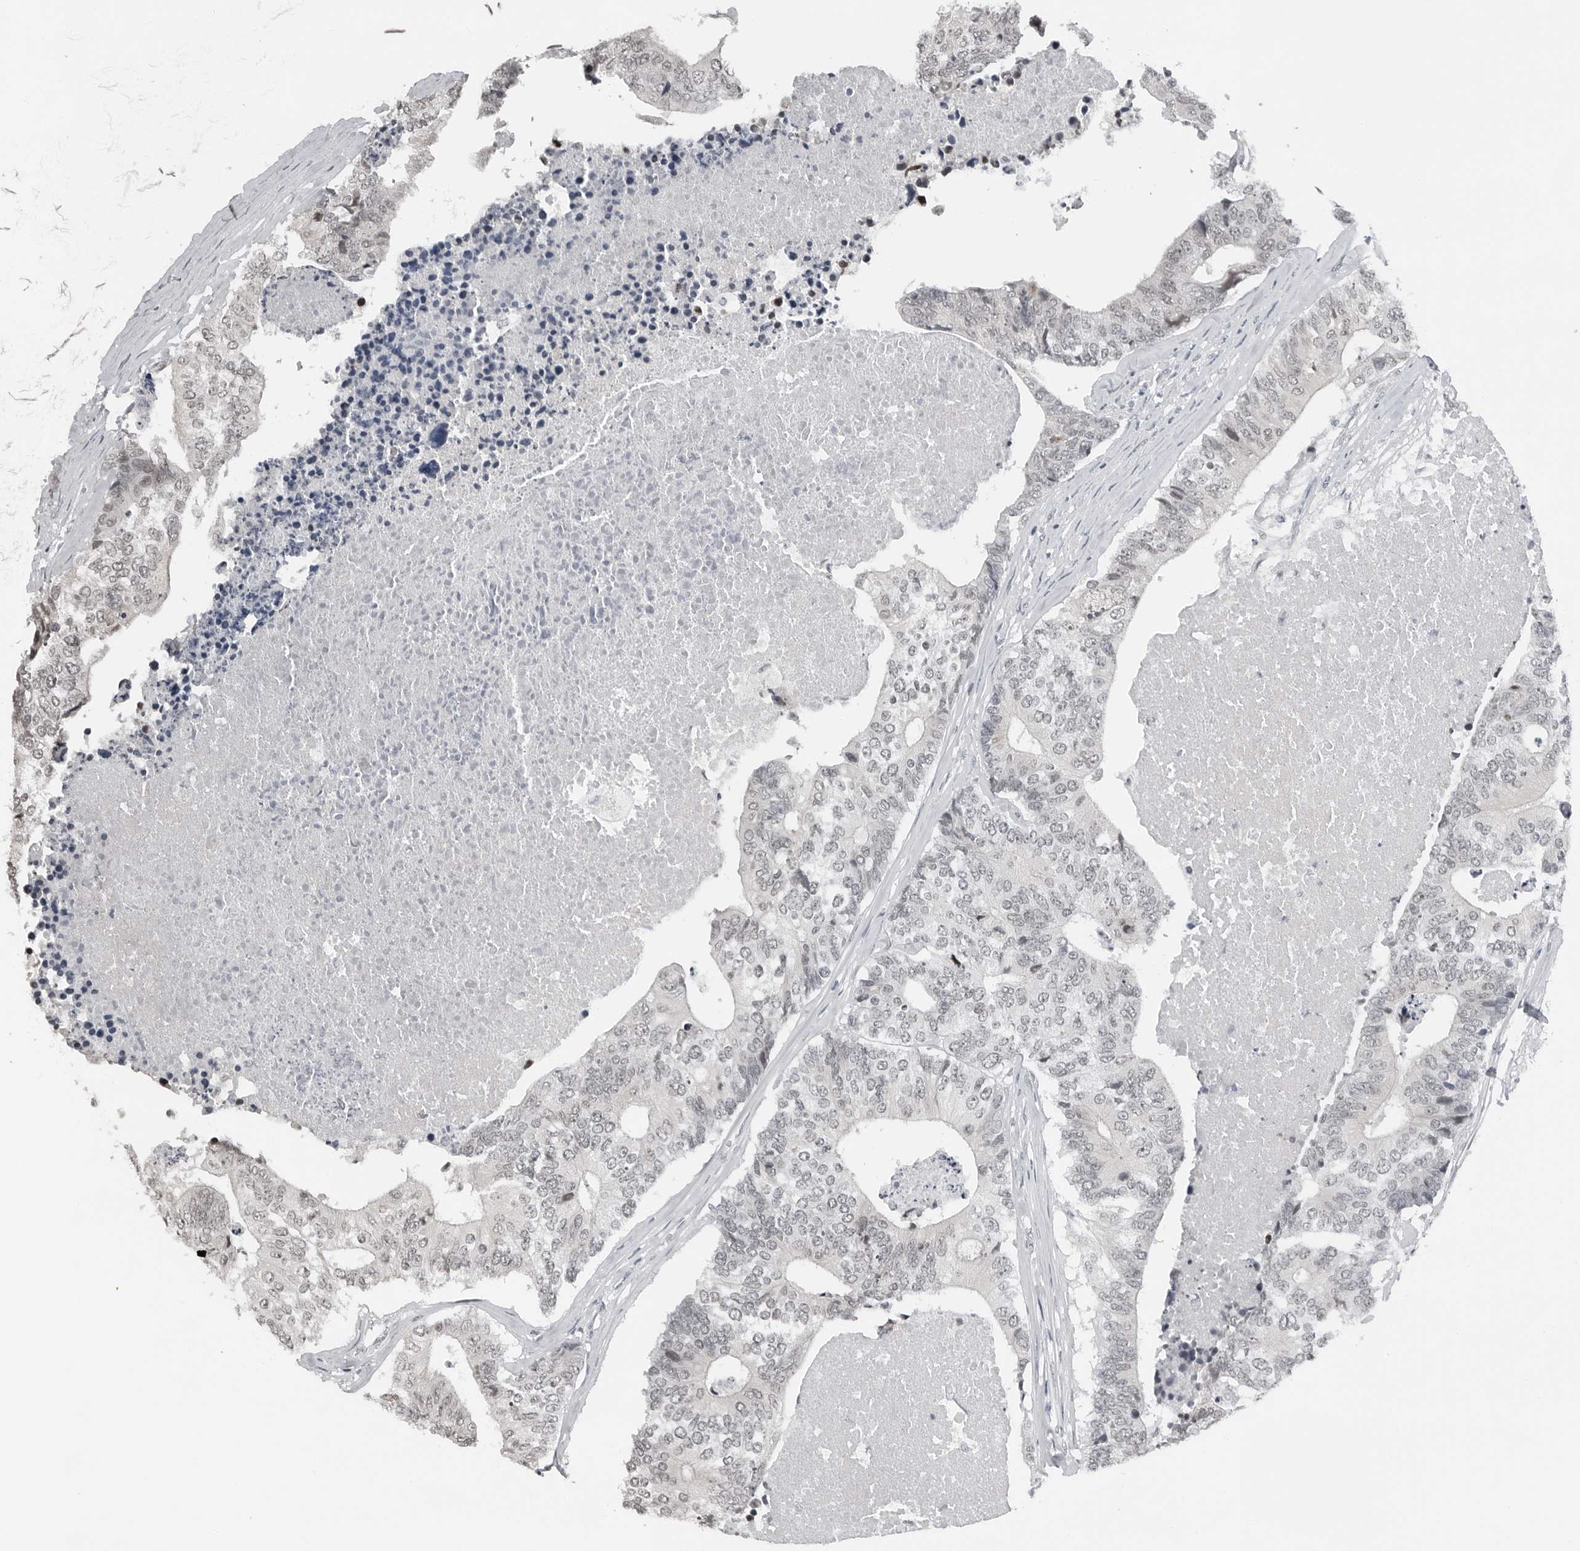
{"staining": {"intensity": "negative", "quantity": "none", "location": "none"}, "tissue": "colorectal cancer", "cell_type": "Tumor cells", "image_type": "cancer", "snomed": [{"axis": "morphology", "description": "Adenocarcinoma, NOS"}, {"axis": "topography", "description": "Colon"}], "caption": "An image of colorectal cancer (adenocarcinoma) stained for a protein exhibits no brown staining in tumor cells.", "gene": "PPP1R42", "patient": {"sex": "female", "age": 67}}